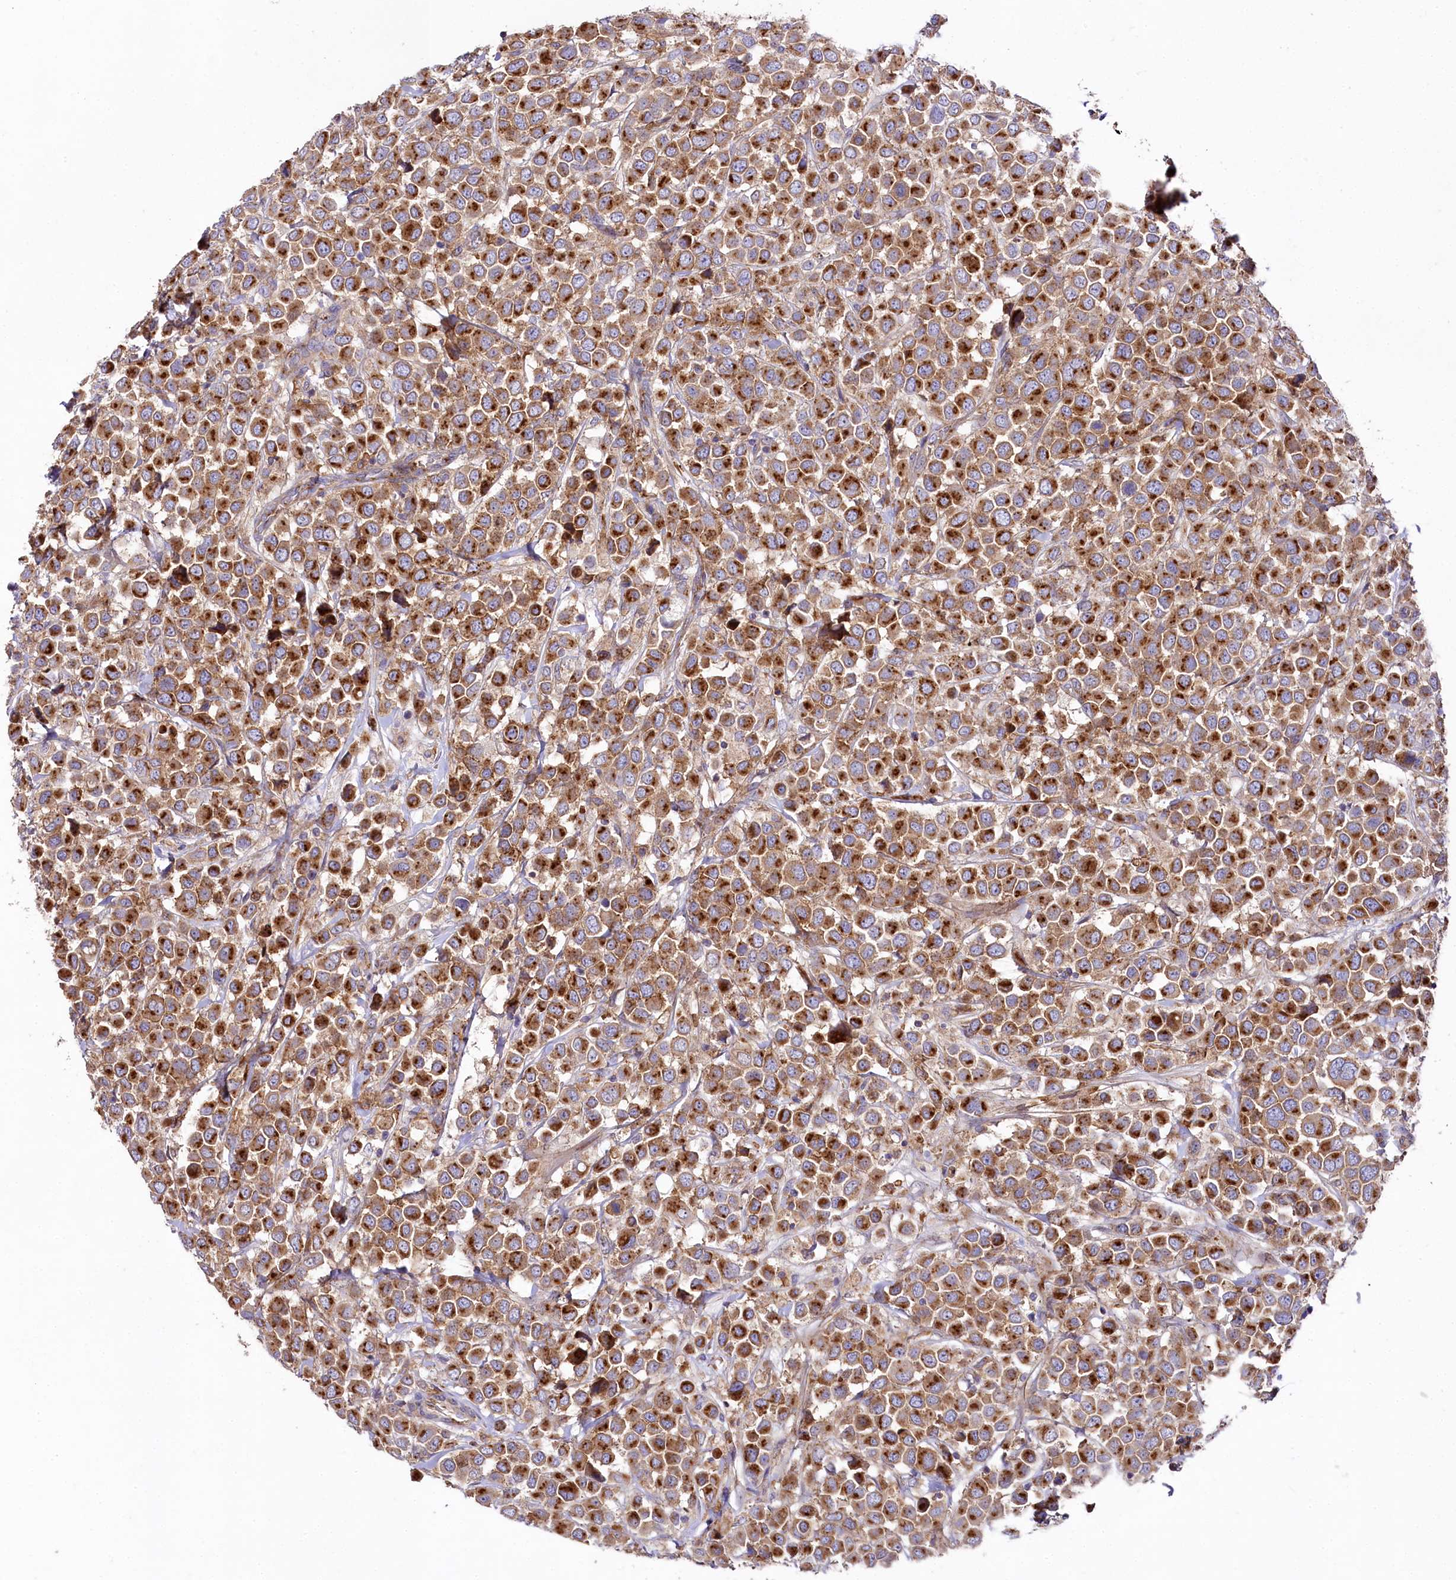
{"staining": {"intensity": "strong", "quantity": ">75%", "location": "cytoplasmic/membranous"}, "tissue": "breast cancer", "cell_type": "Tumor cells", "image_type": "cancer", "snomed": [{"axis": "morphology", "description": "Duct carcinoma"}, {"axis": "topography", "description": "Breast"}], "caption": "Immunohistochemistry (IHC) micrograph of neoplastic tissue: human infiltrating ductal carcinoma (breast) stained using immunohistochemistry demonstrates high levels of strong protein expression localized specifically in the cytoplasmic/membranous of tumor cells, appearing as a cytoplasmic/membranous brown color.", "gene": "STX6", "patient": {"sex": "female", "age": 61}}